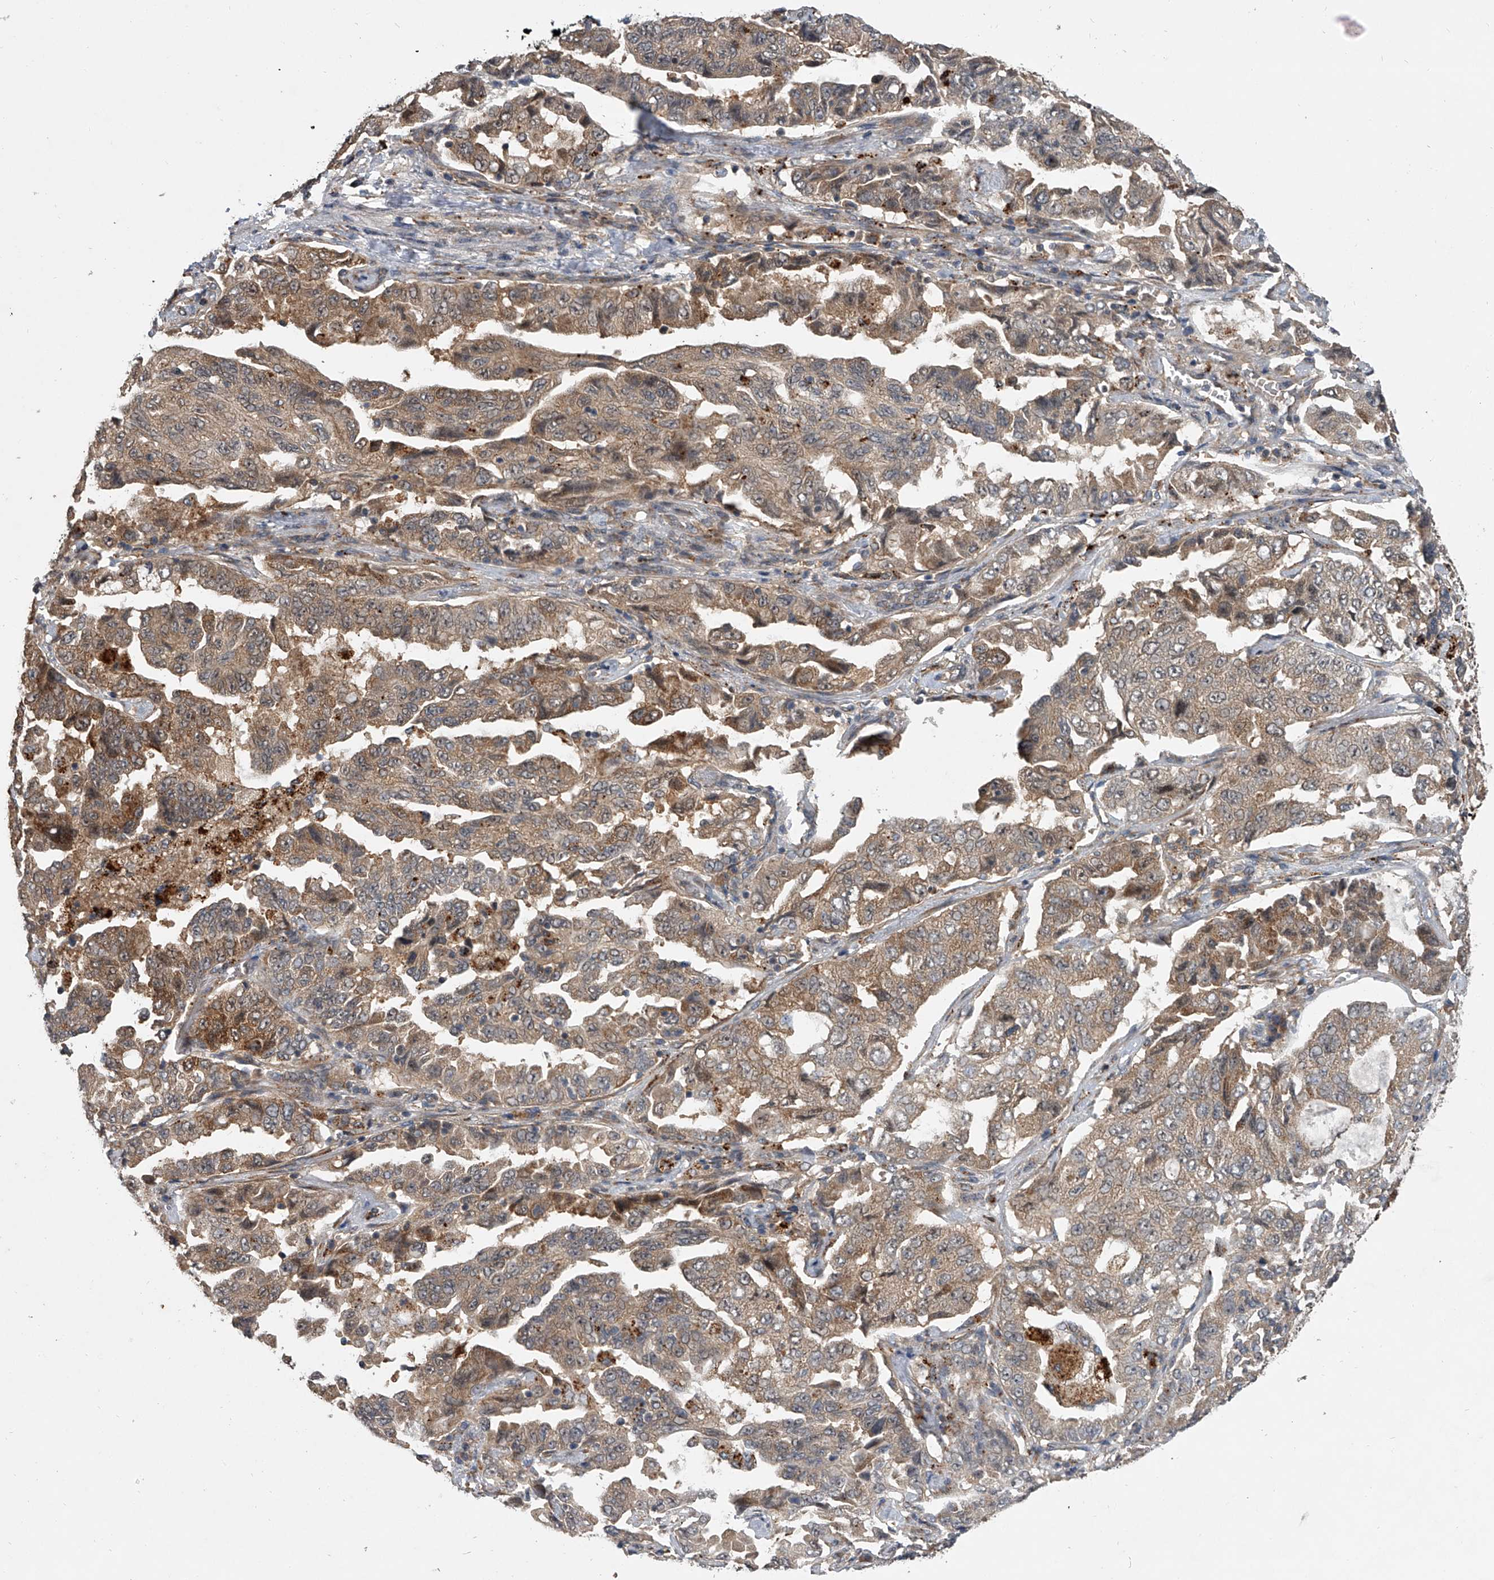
{"staining": {"intensity": "moderate", "quantity": ">75%", "location": "cytoplasmic/membranous"}, "tissue": "lung cancer", "cell_type": "Tumor cells", "image_type": "cancer", "snomed": [{"axis": "morphology", "description": "Adenocarcinoma, NOS"}, {"axis": "topography", "description": "Lung"}], "caption": "Tumor cells display medium levels of moderate cytoplasmic/membranous expression in approximately >75% of cells in human lung adenocarcinoma.", "gene": "GEMIN8", "patient": {"sex": "female", "age": 51}}